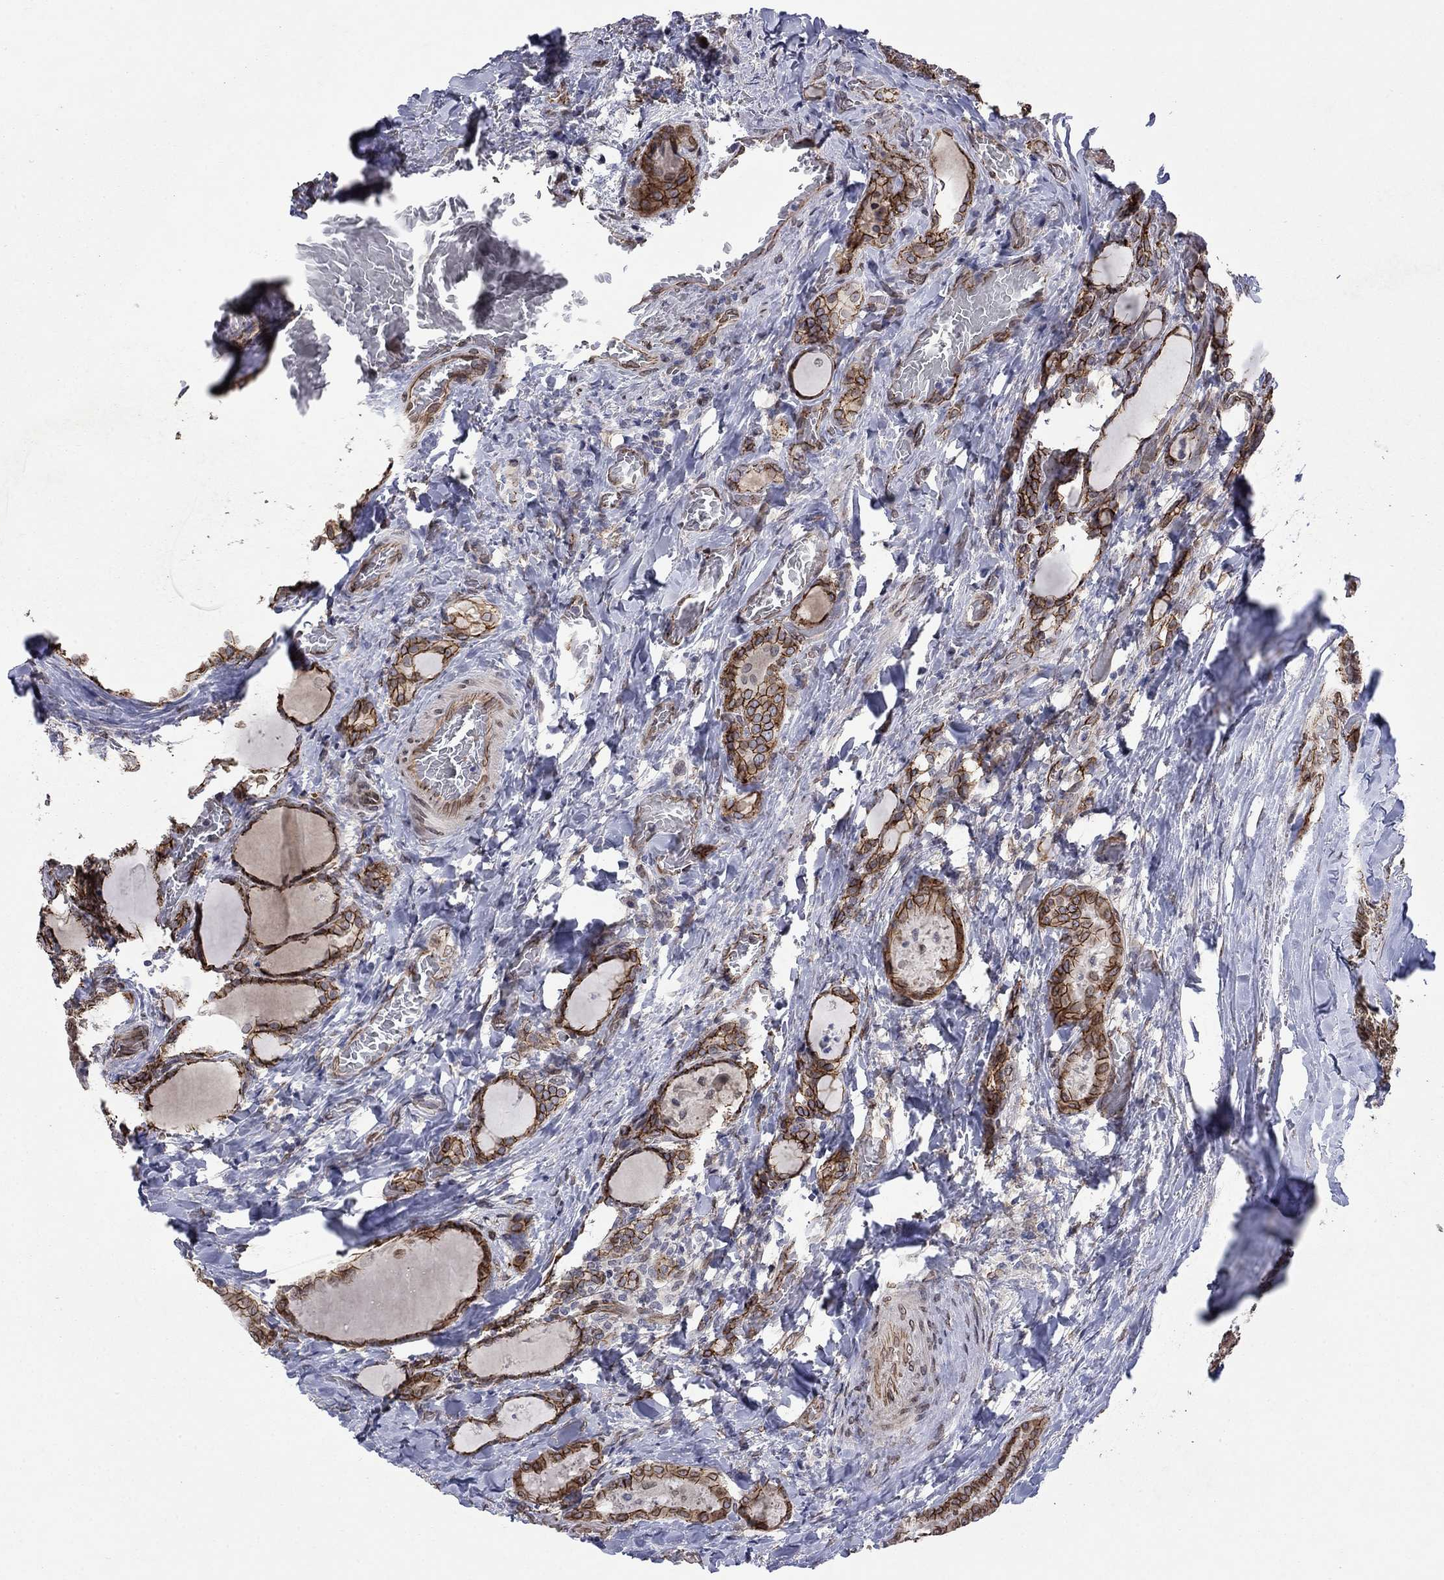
{"staining": {"intensity": "moderate", "quantity": ">75%", "location": "cytoplasmic/membranous"}, "tissue": "thyroid cancer", "cell_type": "Tumor cells", "image_type": "cancer", "snomed": [{"axis": "morphology", "description": "Papillary adenocarcinoma, NOS"}, {"axis": "topography", "description": "Thyroid gland"}], "caption": "A histopathology image of human thyroid cancer stained for a protein demonstrates moderate cytoplasmic/membranous brown staining in tumor cells.", "gene": "EMC9", "patient": {"sex": "female", "age": 39}}